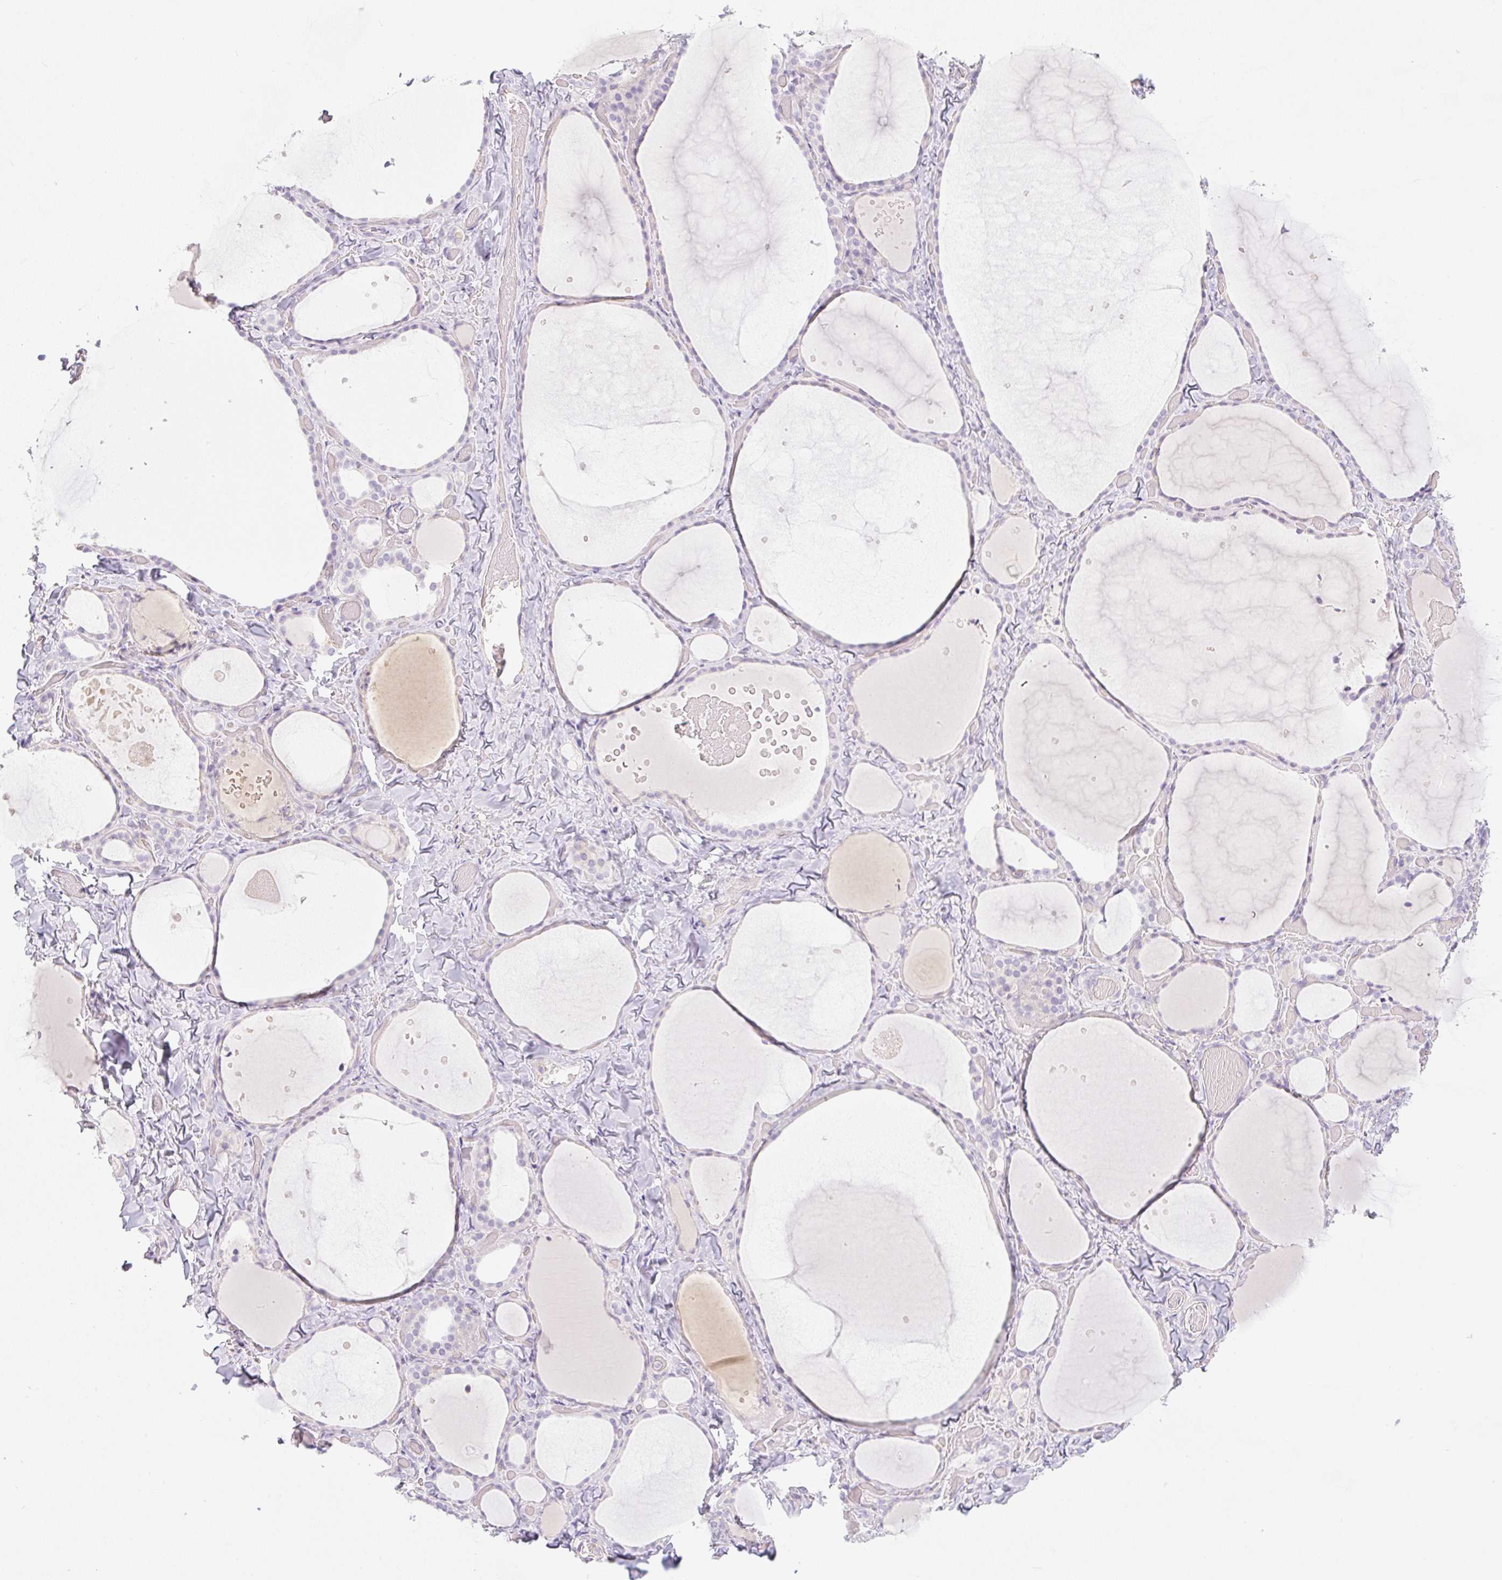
{"staining": {"intensity": "negative", "quantity": "none", "location": "none"}, "tissue": "thyroid gland", "cell_type": "Glandular cells", "image_type": "normal", "snomed": [{"axis": "morphology", "description": "Normal tissue, NOS"}, {"axis": "topography", "description": "Thyroid gland"}], "caption": "The histopathology image shows no staining of glandular cells in unremarkable thyroid gland.", "gene": "MIA2", "patient": {"sex": "female", "age": 36}}